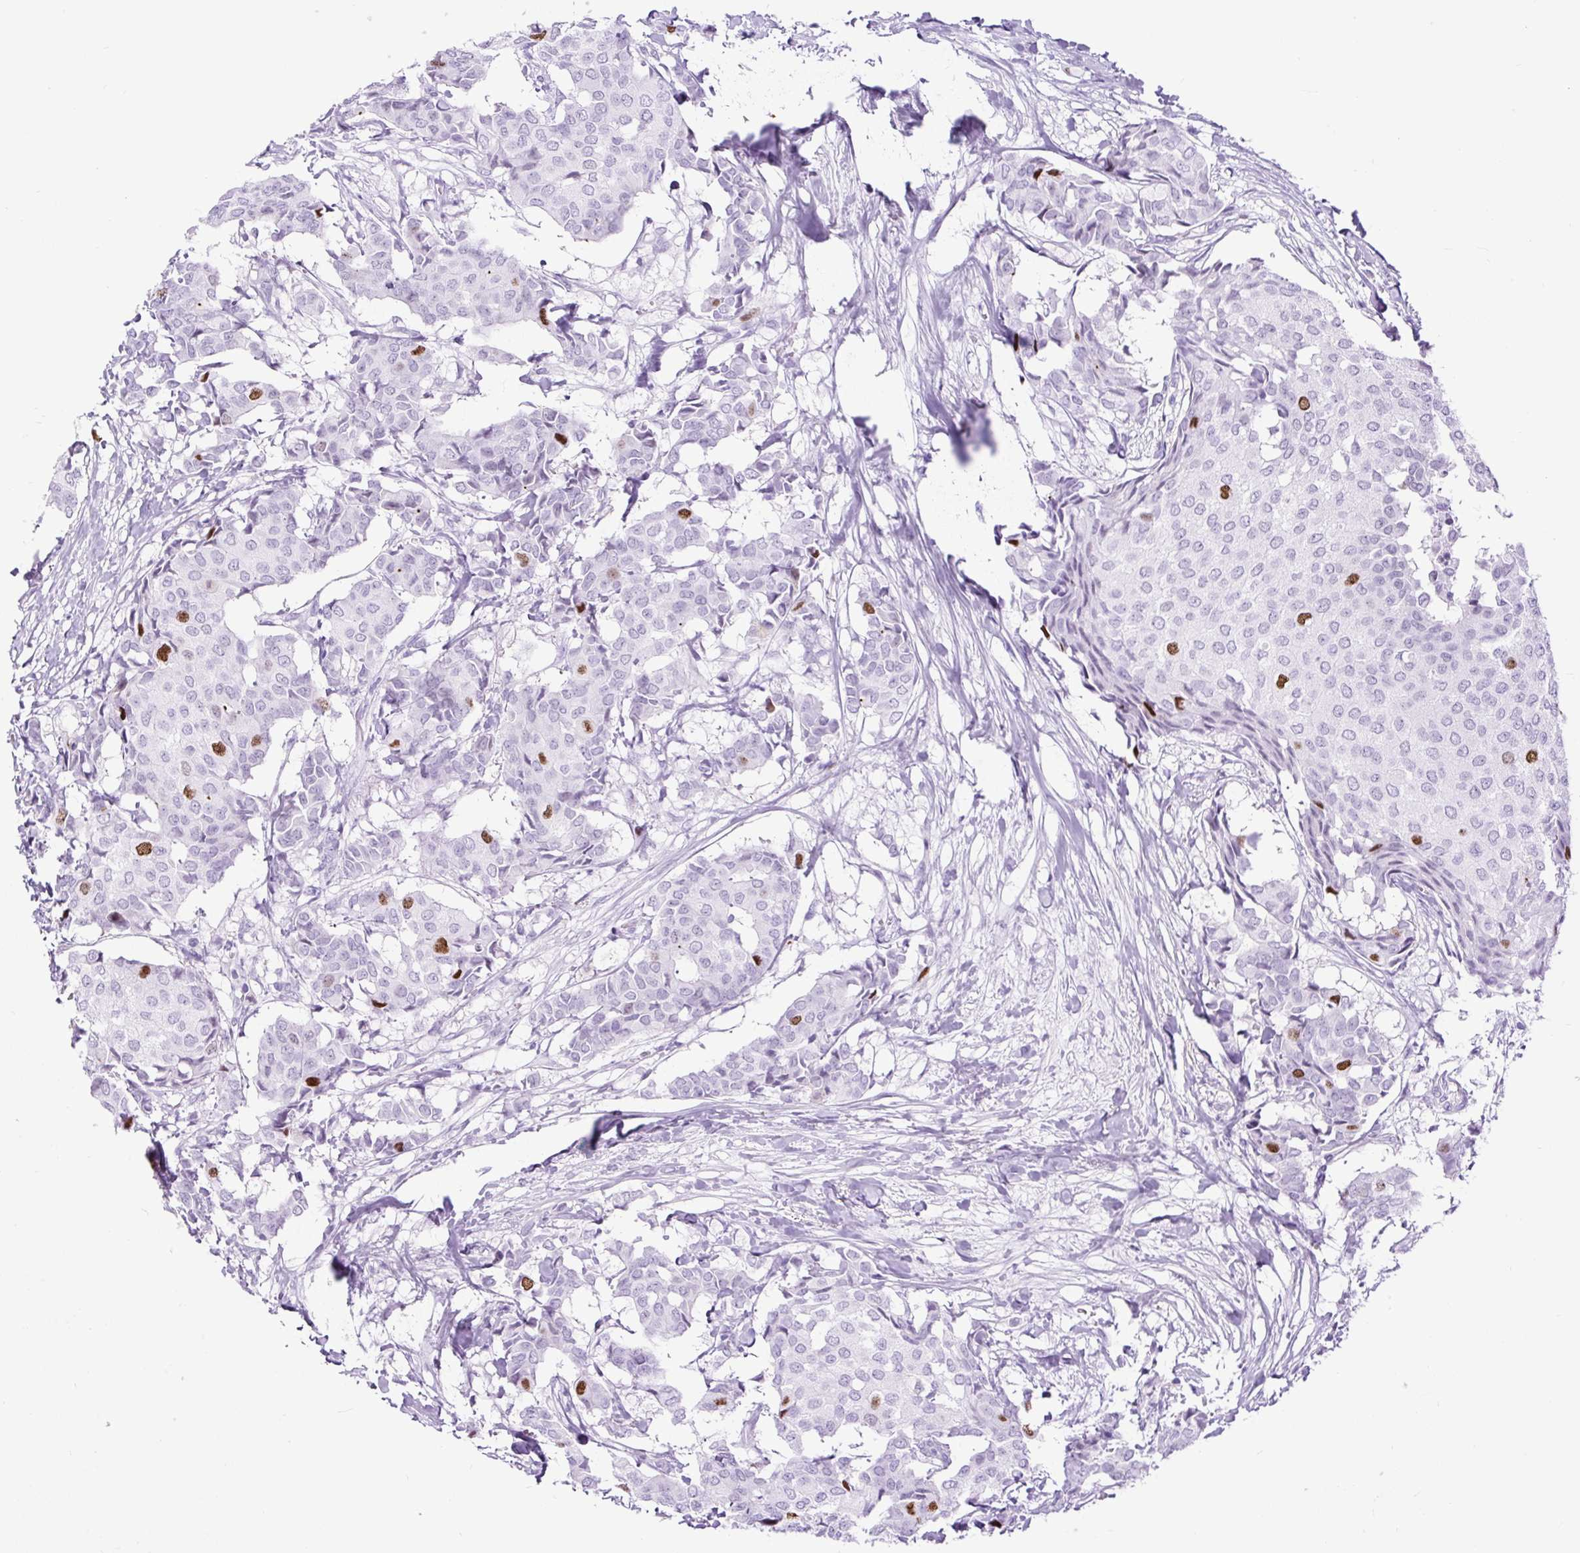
{"staining": {"intensity": "strong", "quantity": "<25%", "location": "nuclear"}, "tissue": "breast cancer", "cell_type": "Tumor cells", "image_type": "cancer", "snomed": [{"axis": "morphology", "description": "Duct carcinoma"}, {"axis": "topography", "description": "Breast"}], "caption": "This histopathology image displays immunohistochemistry staining of breast cancer, with medium strong nuclear staining in approximately <25% of tumor cells.", "gene": "RACGAP1", "patient": {"sex": "female", "age": 75}}